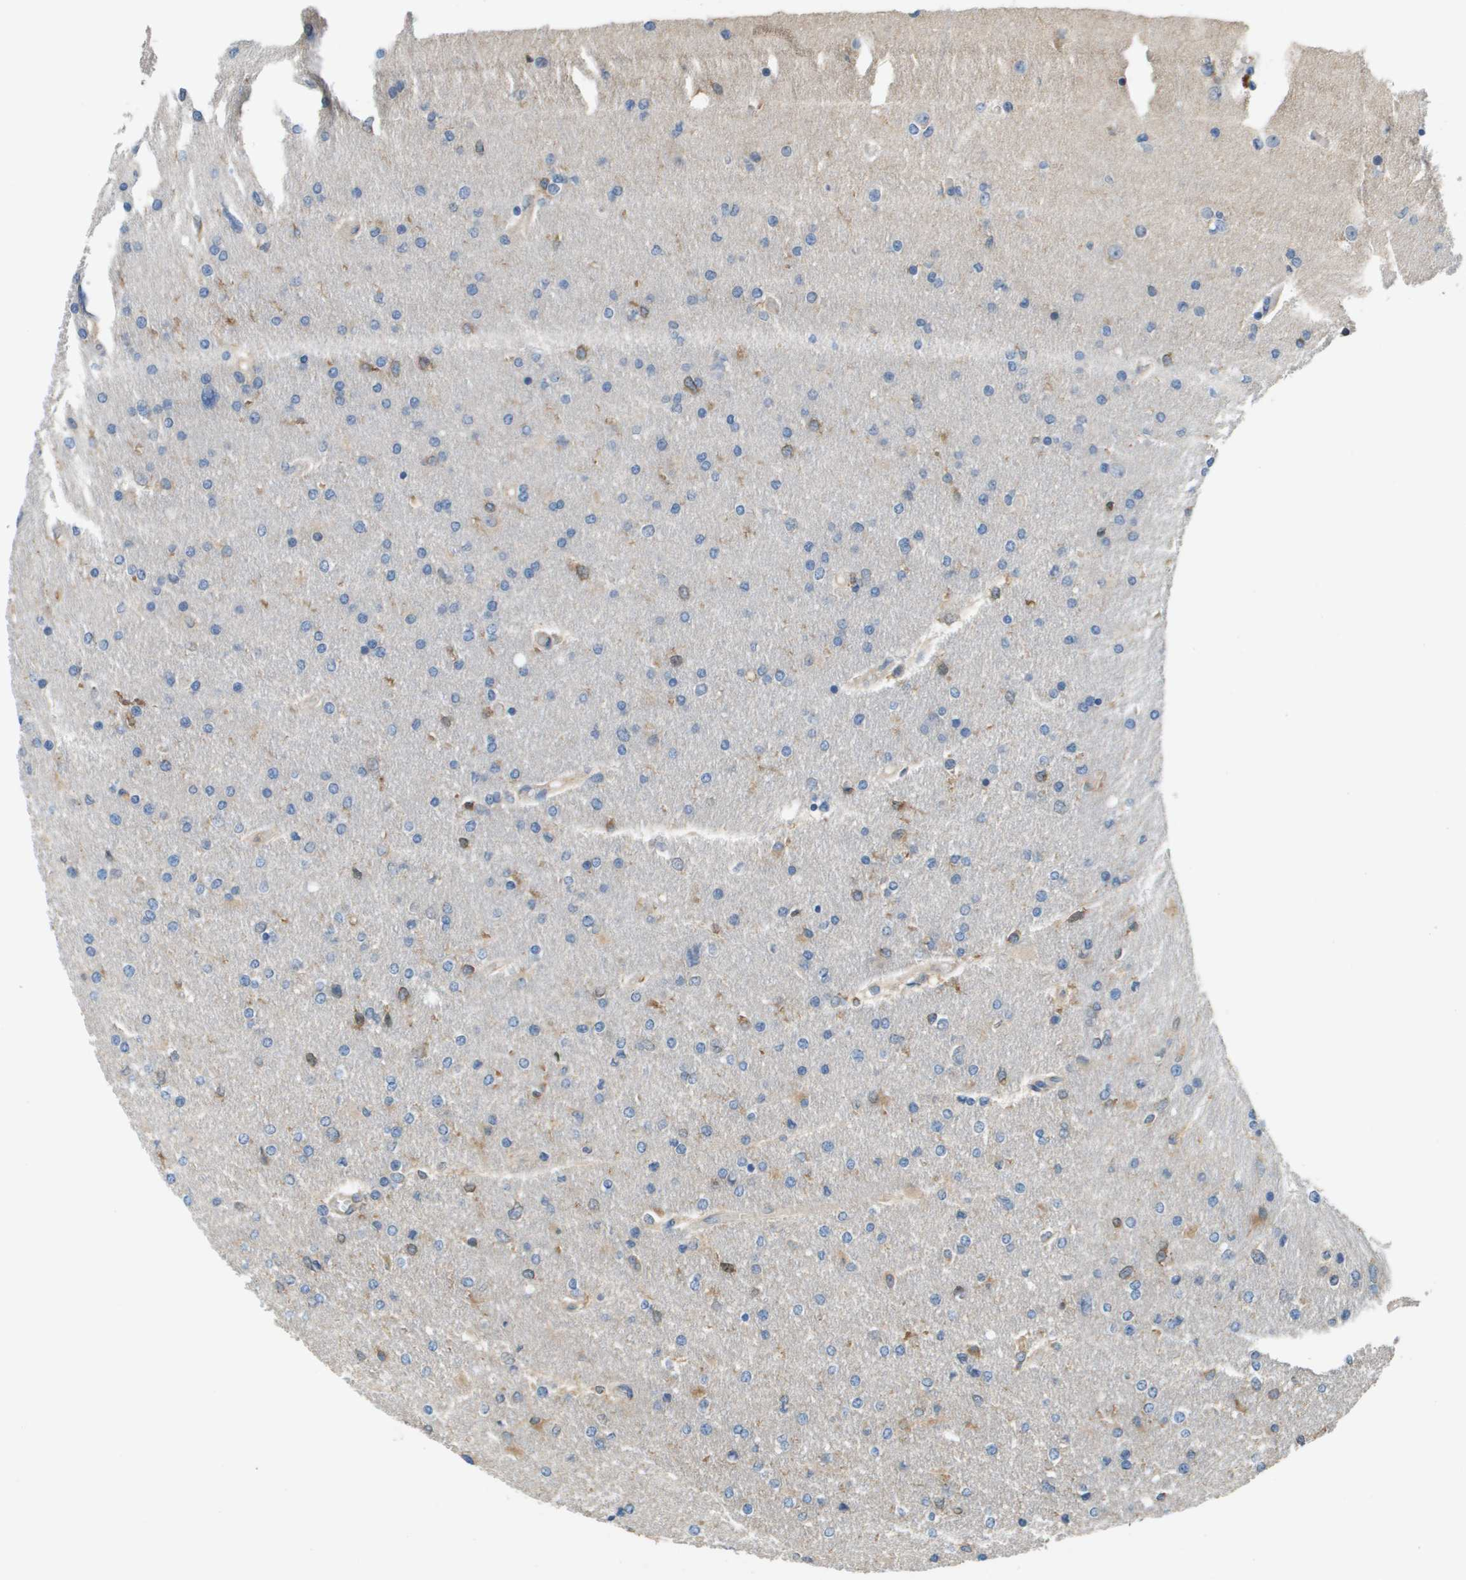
{"staining": {"intensity": "weak", "quantity": "<25%", "location": "cytoplasmic/membranous"}, "tissue": "glioma", "cell_type": "Tumor cells", "image_type": "cancer", "snomed": [{"axis": "morphology", "description": "Glioma, malignant, High grade"}, {"axis": "topography", "description": "Cerebral cortex"}], "caption": "Glioma was stained to show a protein in brown. There is no significant positivity in tumor cells.", "gene": "SAMSN1", "patient": {"sex": "female", "age": 36}}